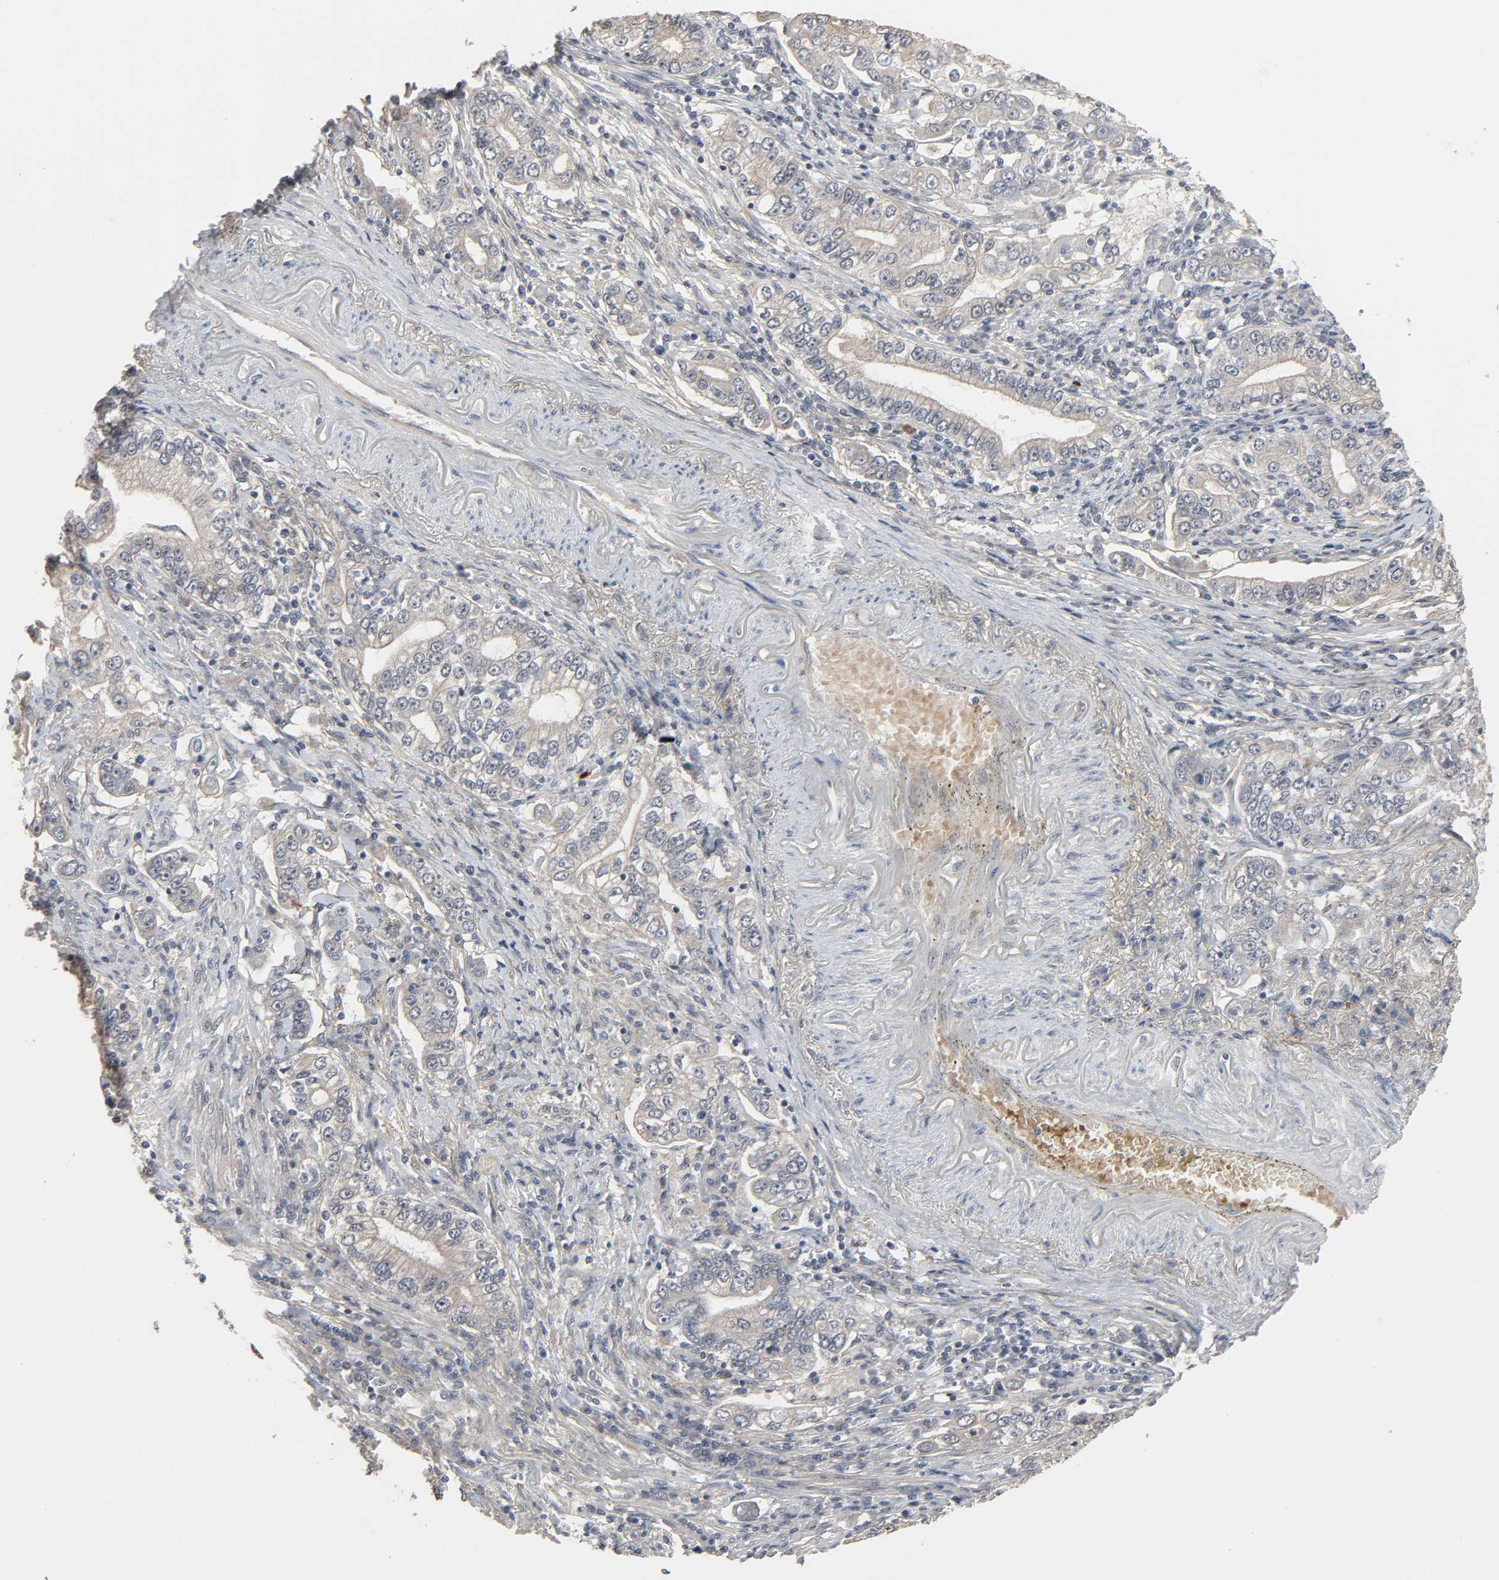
{"staining": {"intensity": "negative", "quantity": "none", "location": "none"}, "tissue": "stomach cancer", "cell_type": "Tumor cells", "image_type": "cancer", "snomed": [{"axis": "morphology", "description": "Adenocarcinoma, NOS"}, {"axis": "topography", "description": "Stomach, lower"}], "caption": "Tumor cells are negative for brown protein staining in adenocarcinoma (stomach). (Brightfield microscopy of DAB IHC at high magnification).", "gene": "ZNF222", "patient": {"sex": "female", "age": 72}}